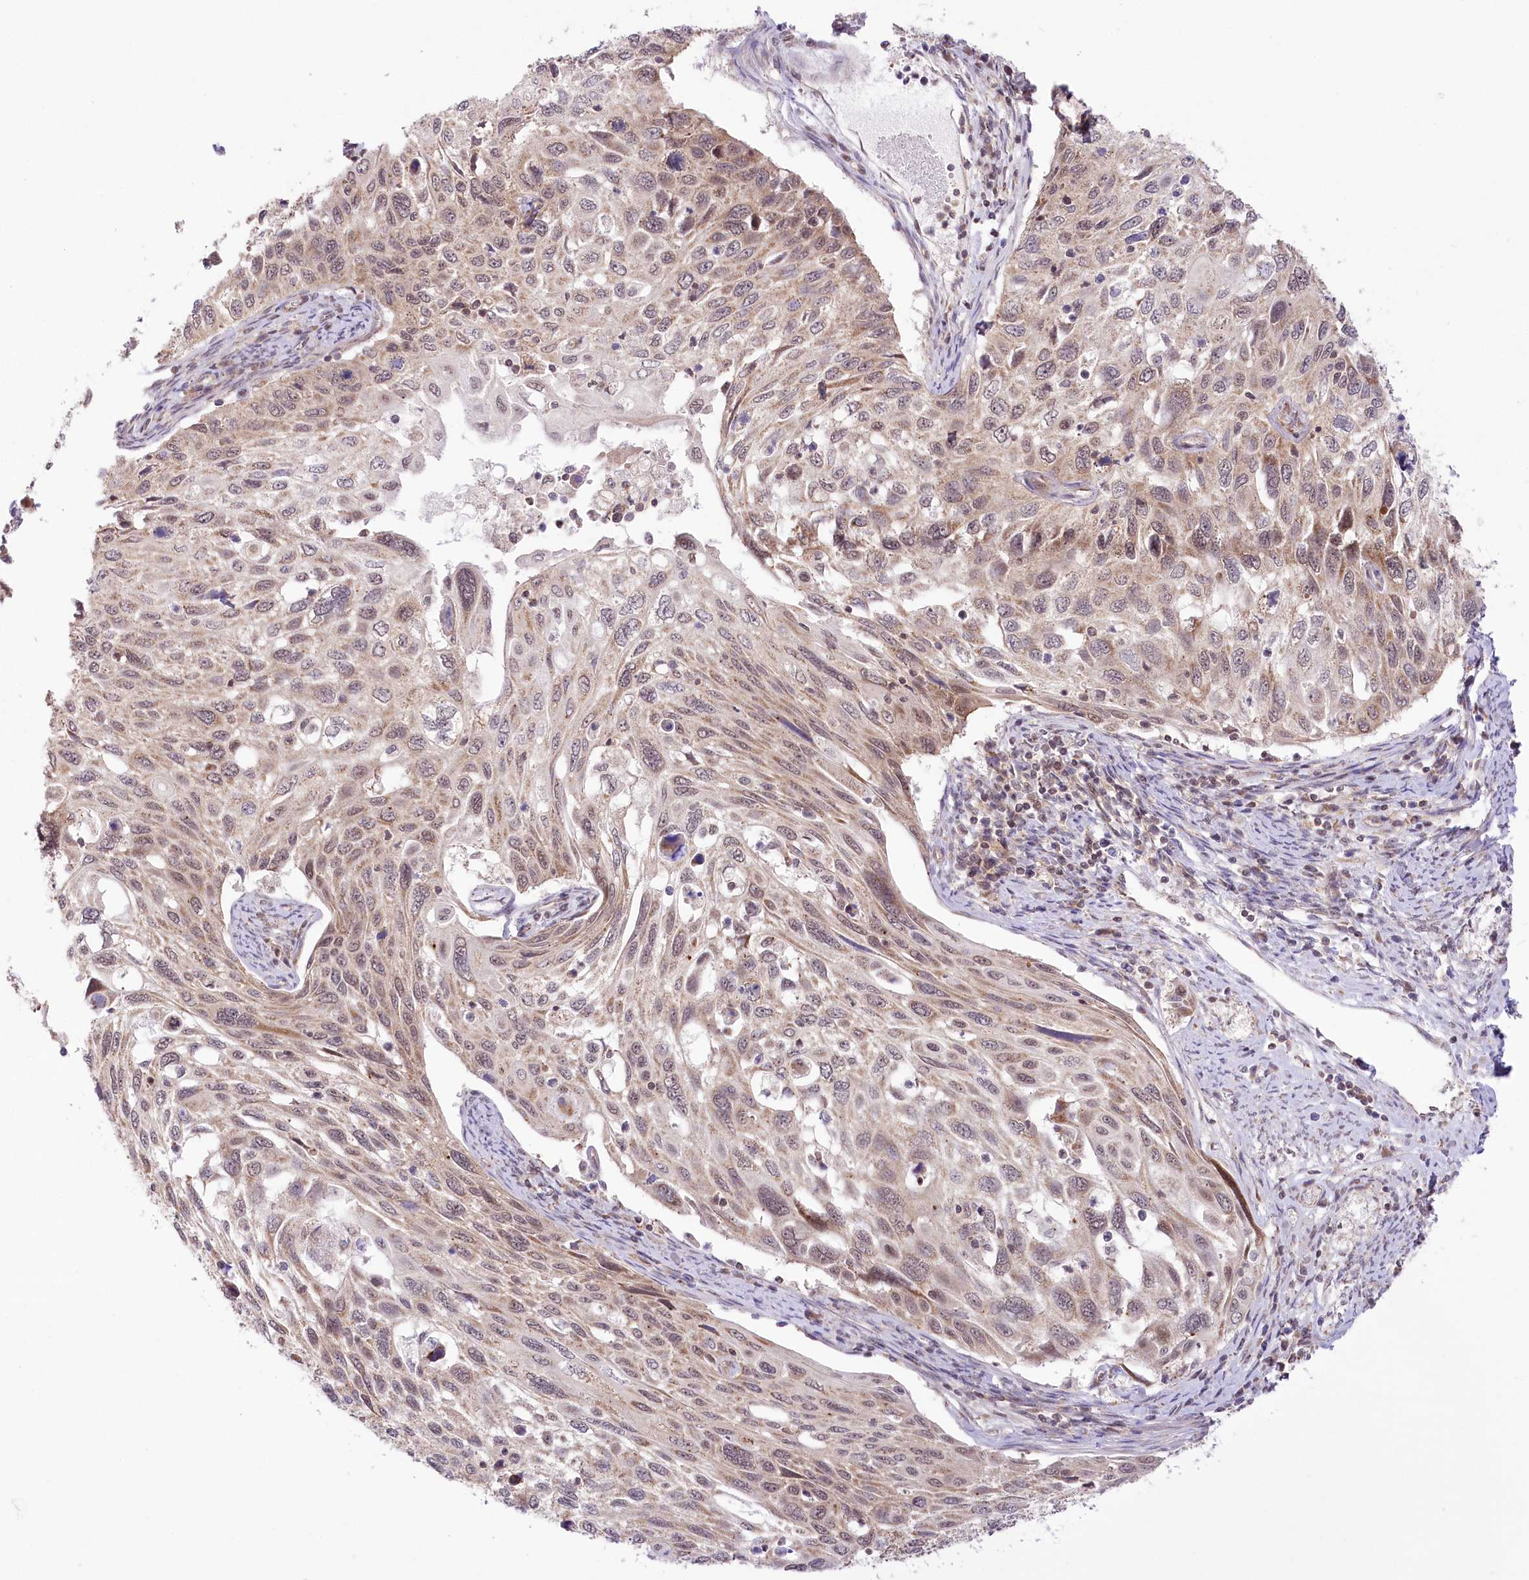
{"staining": {"intensity": "weak", "quantity": ">75%", "location": "cytoplasmic/membranous,nuclear"}, "tissue": "cervical cancer", "cell_type": "Tumor cells", "image_type": "cancer", "snomed": [{"axis": "morphology", "description": "Squamous cell carcinoma, NOS"}, {"axis": "topography", "description": "Cervix"}], "caption": "The micrograph shows staining of cervical squamous cell carcinoma, revealing weak cytoplasmic/membranous and nuclear protein staining (brown color) within tumor cells. Using DAB (3,3'-diaminobenzidine) (brown) and hematoxylin (blue) stains, captured at high magnification using brightfield microscopy.", "gene": "ZMAT2", "patient": {"sex": "female", "age": 70}}